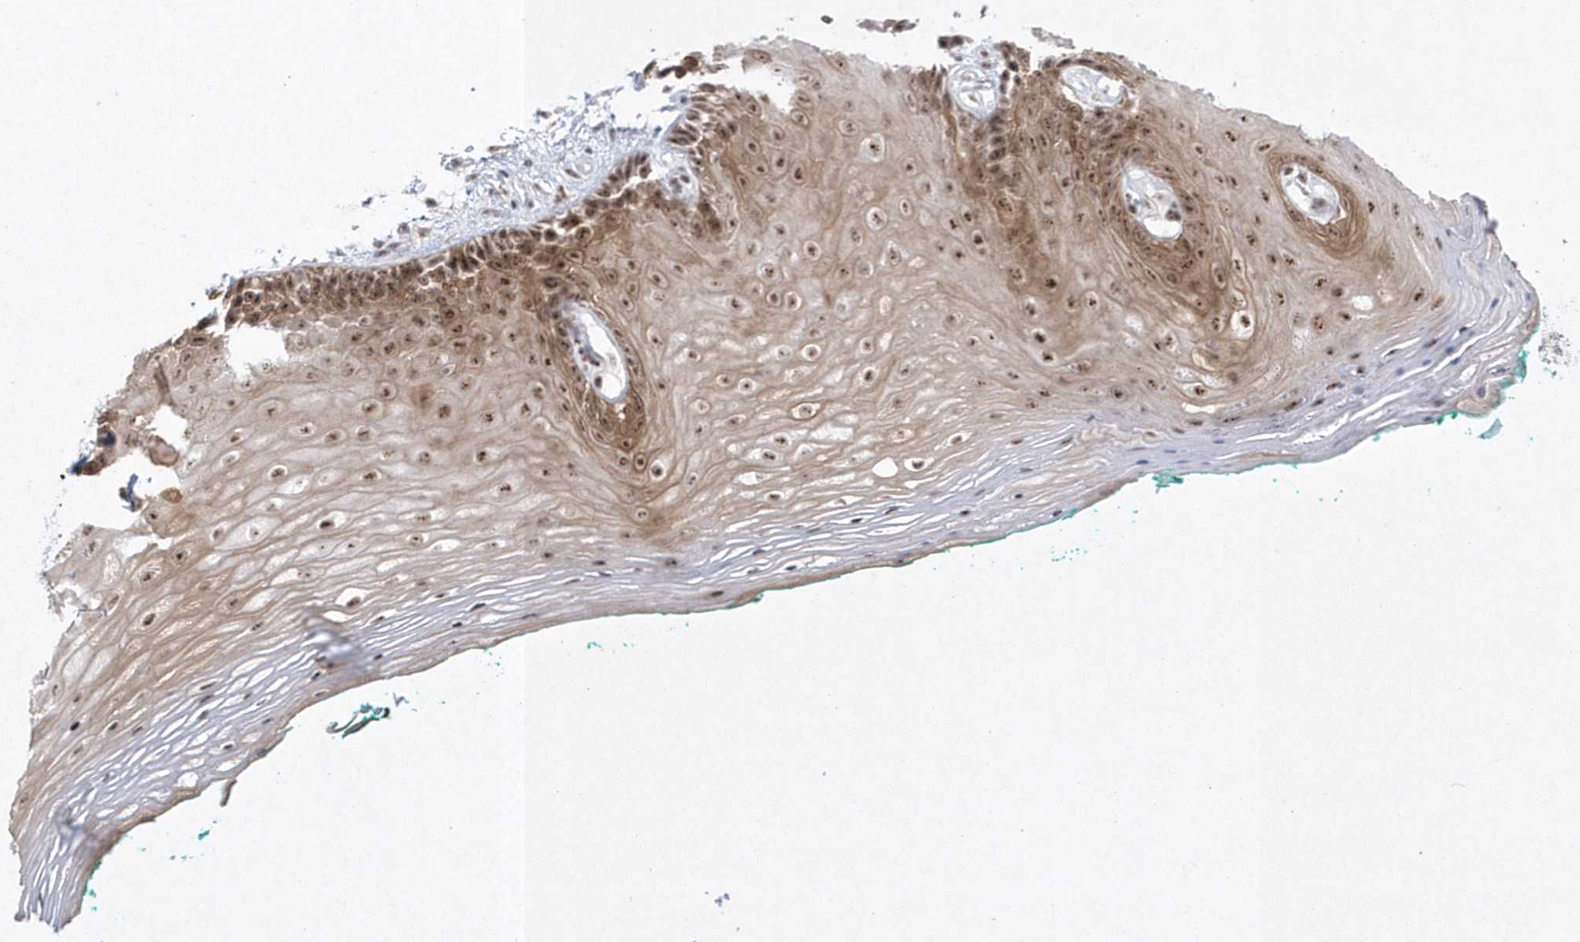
{"staining": {"intensity": "moderate", "quantity": ">75%", "location": "cytoplasmic/membranous,nuclear"}, "tissue": "oral mucosa", "cell_type": "Squamous epithelial cells", "image_type": "normal", "snomed": [{"axis": "morphology", "description": "Normal tissue, NOS"}, {"axis": "topography", "description": "Skeletal muscle"}, {"axis": "topography", "description": "Oral tissue"}, {"axis": "topography", "description": "Peripheral nerve tissue"}], "caption": "A micrograph showing moderate cytoplasmic/membranous,nuclear positivity in approximately >75% of squamous epithelial cells in normal oral mucosa, as visualized by brown immunohistochemical staining.", "gene": "KDM6B", "patient": {"sex": "female", "age": 84}}